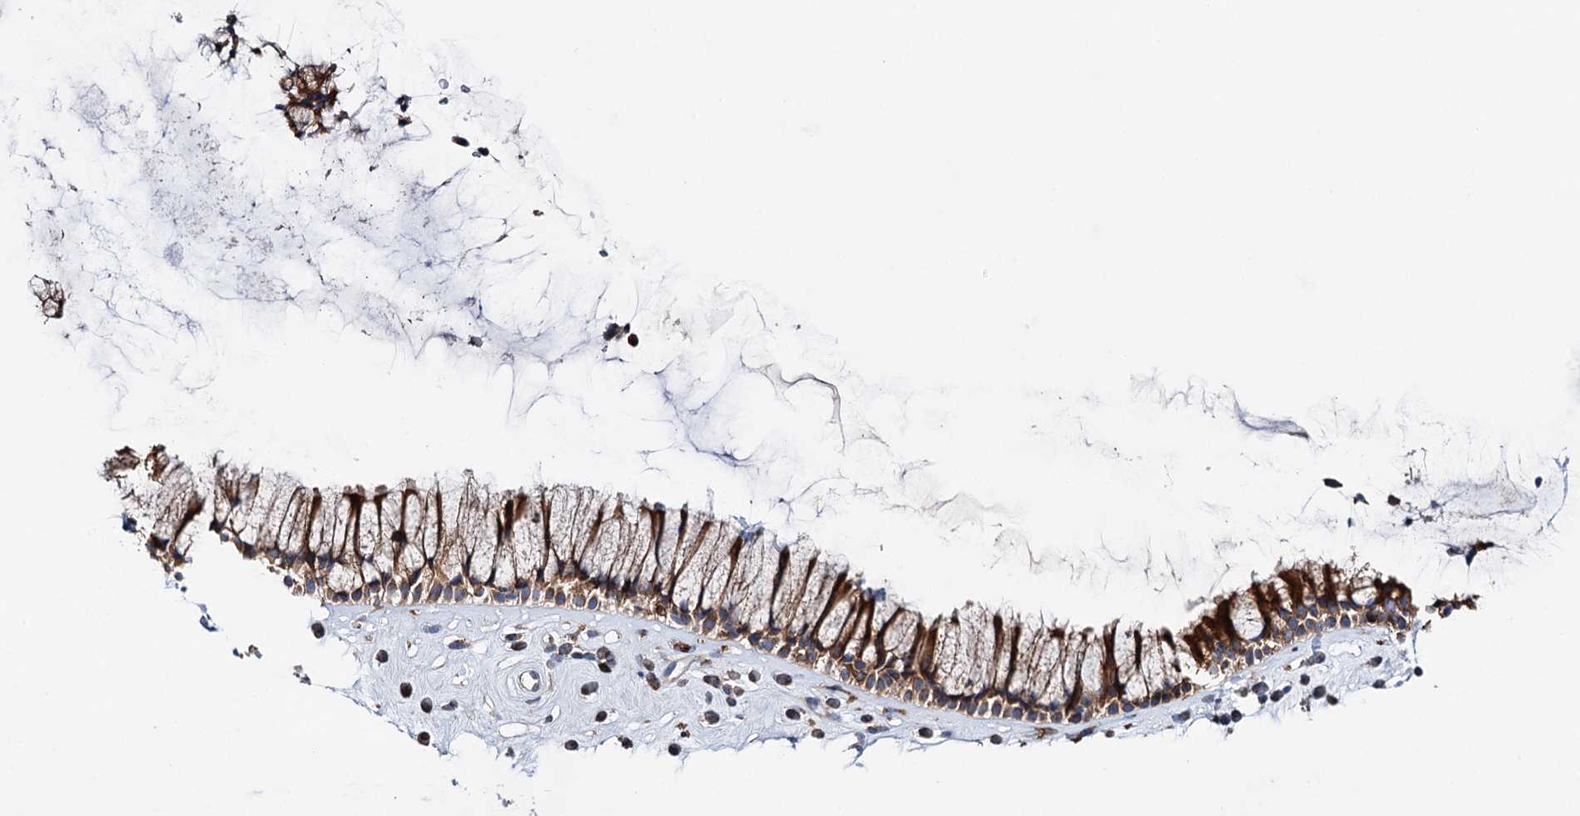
{"staining": {"intensity": "moderate", "quantity": ">75%", "location": "cytoplasmic/membranous"}, "tissue": "nasopharynx", "cell_type": "Respiratory epithelial cells", "image_type": "normal", "snomed": [{"axis": "morphology", "description": "Normal tissue, NOS"}, {"axis": "morphology", "description": "Inflammation, NOS"}, {"axis": "topography", "description": "Nasopharynx"}], "caption": "IHC micrograph of normal nasopharynx: human nasopharynx stained using immunohistochemistry reveals medium levels of moderate protein expression localized specifically in the cytoplasmic/membranous of respiratory epithelial cells, appearing as a cytoplasmic/membranous brown color.", "gene": "ERP29", "patient": {"sex": "male", "age": 29}}